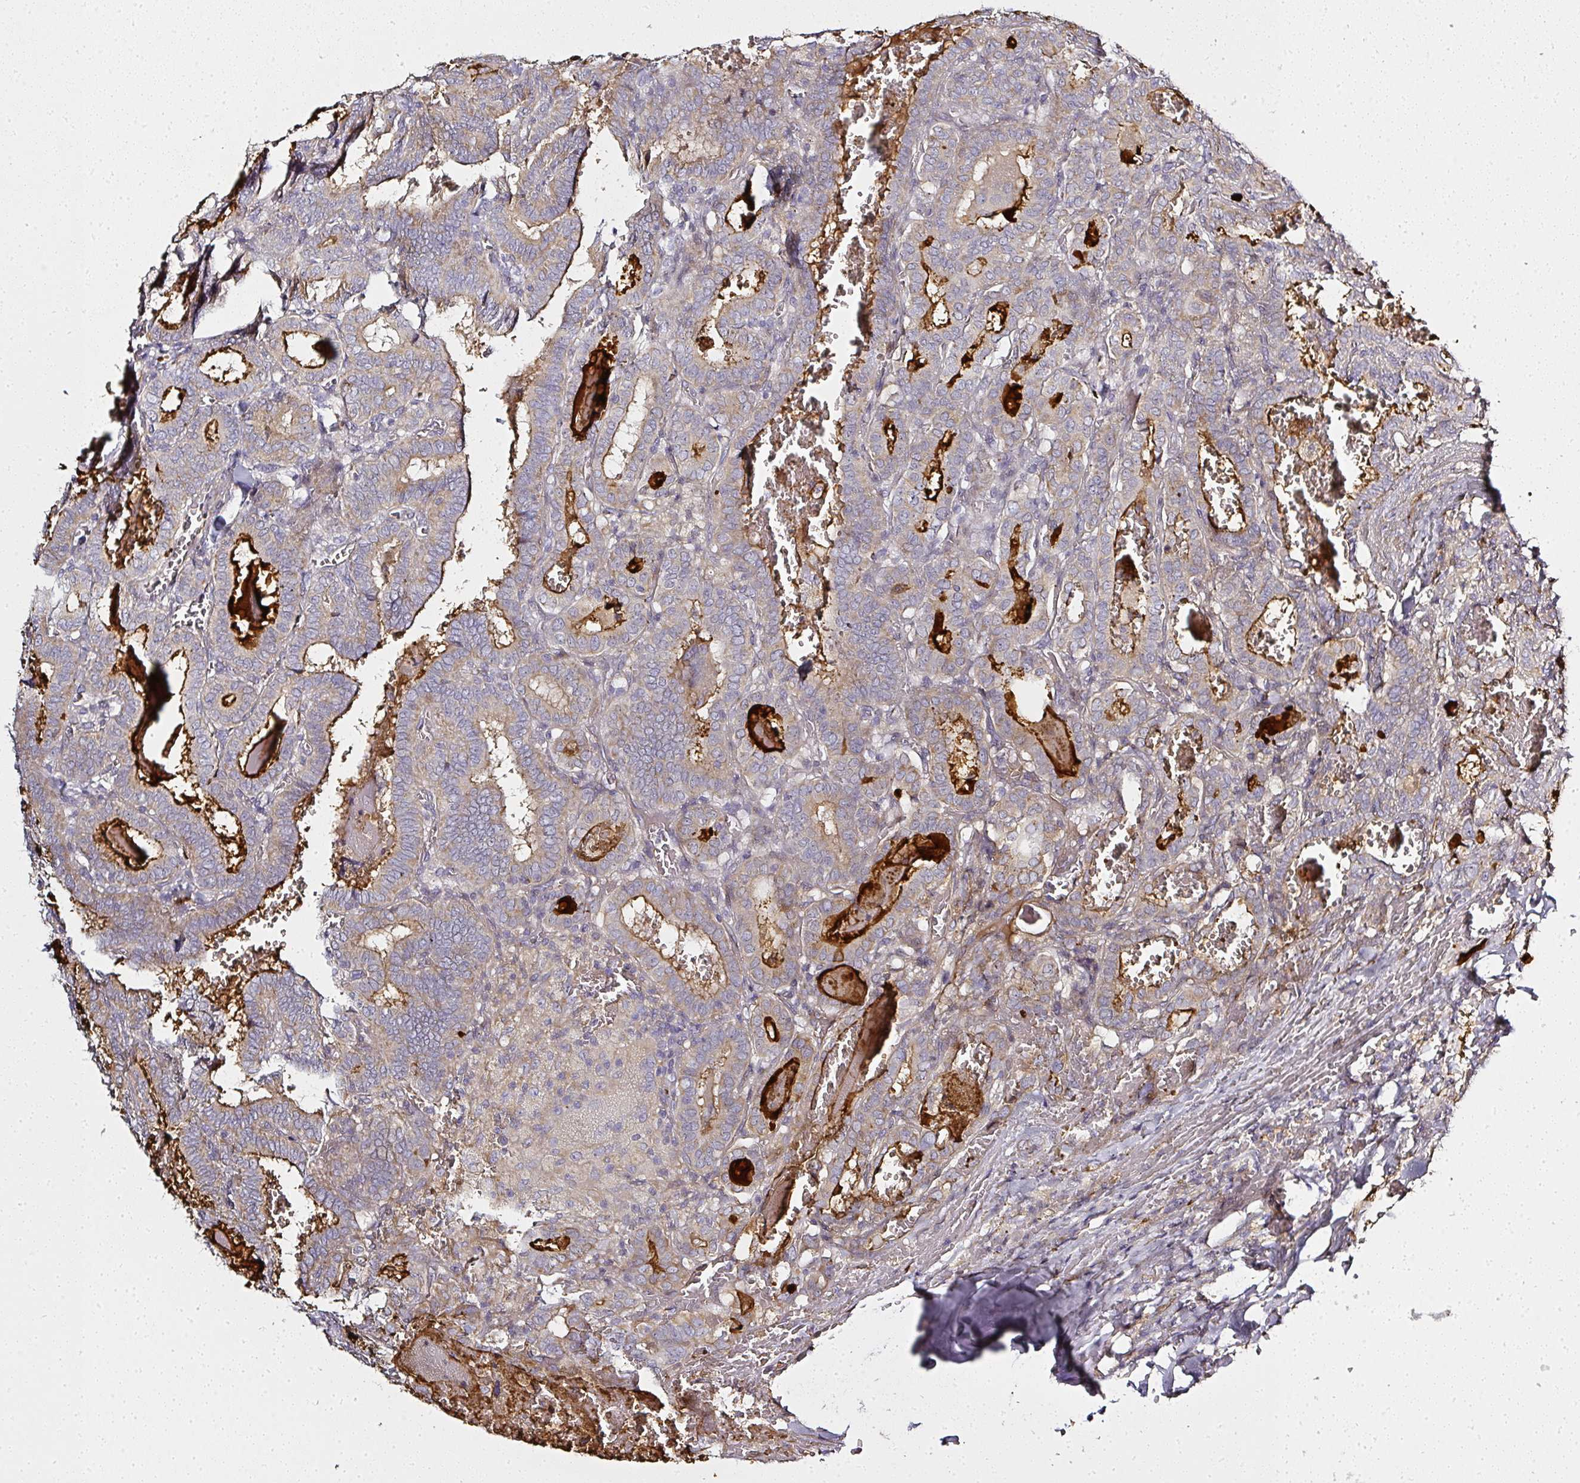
{"staining": {"intensity": "strong", "quantity": "25%-75%", "location": "cytoplasmic/membranous"}, "tissue": "thyroid cancer", "cell_type": "Tumor cells", "image_type": "cancer", "snomed": [{"axis": "morphology", "description": "Papillary adenocarcinoma, NOS"}, {"axis": "topography", "description": "Thyroid gland"}], "caption": "Papillary adenocarcinoma (thyroid) was stained to show a protein in brown. There is high levels of strong cytoplasmic/membranous staining in approximately 25%-75% of tumor cells. (brown staining indicates protein expression, while blue staining denotes nuclei).", "gene": "ATP8B2", "patient": {"sex": "female", "age": 72}}